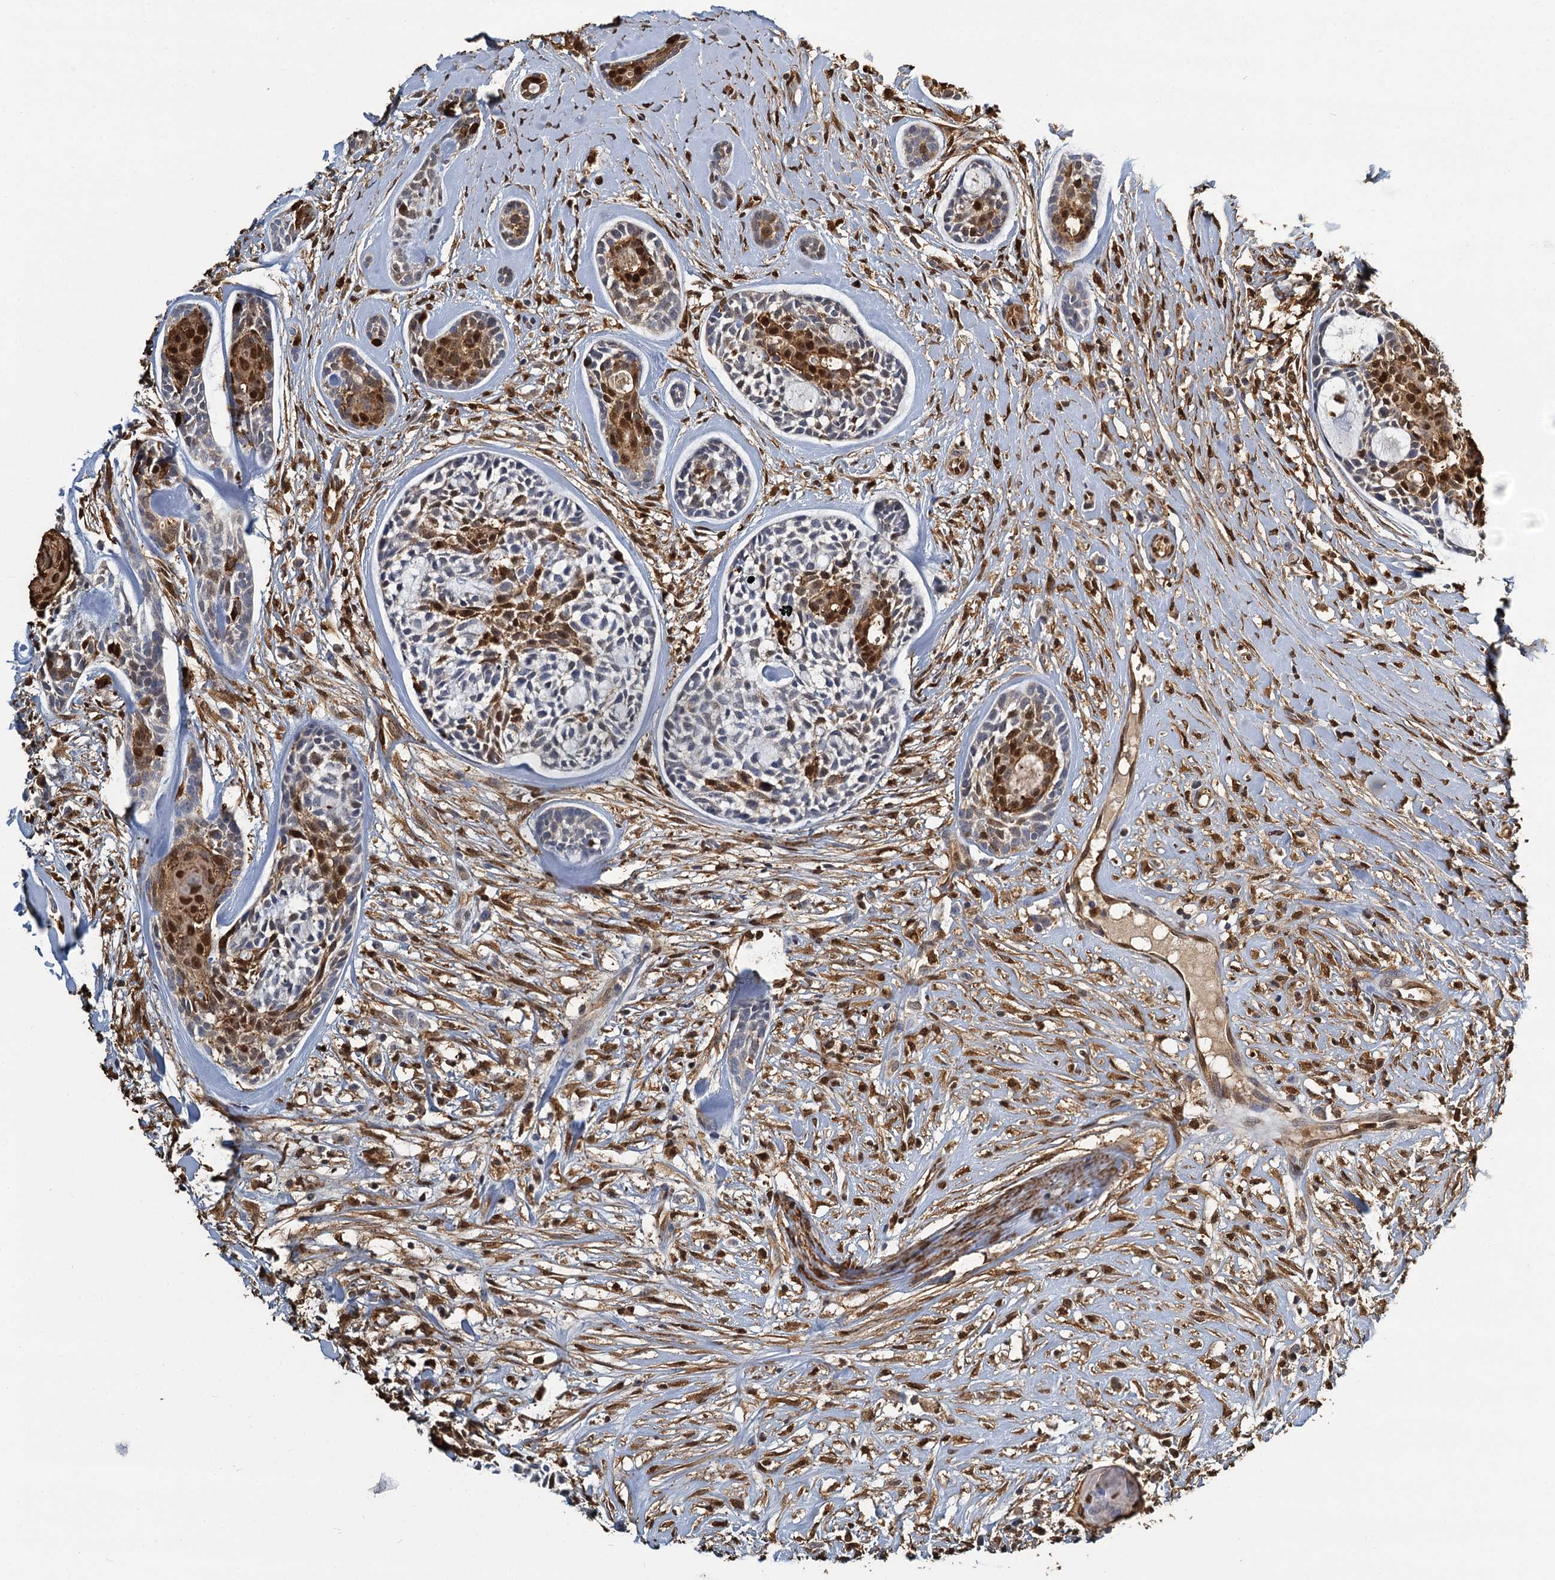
{"staining": {"intensity": "moderate", "quantity": "25%-75%", "location": "cytoplasmic/membranous,nuclear"}, "tissue": "head and neck cancer", "cell_type": "Tumor cells", "image_type": "cancer", "snomed": [{"axis": "morphology", "description": "Adenocarcinoma, NOS"}, {"axis": "topography", "description": "Subcutis"}, {"axis": "topography", "description": "Head-Neck"}], "caption": "Immunohistochemical staining of human head and neck cancer (adenocarcinoma) exhibits moderate cytoplasmic/membranous and nuclear protein positivity in about 25%-75% of tumor cells.", "gene": "S100A6", "patient": {"sex": "female", "age": 73}}